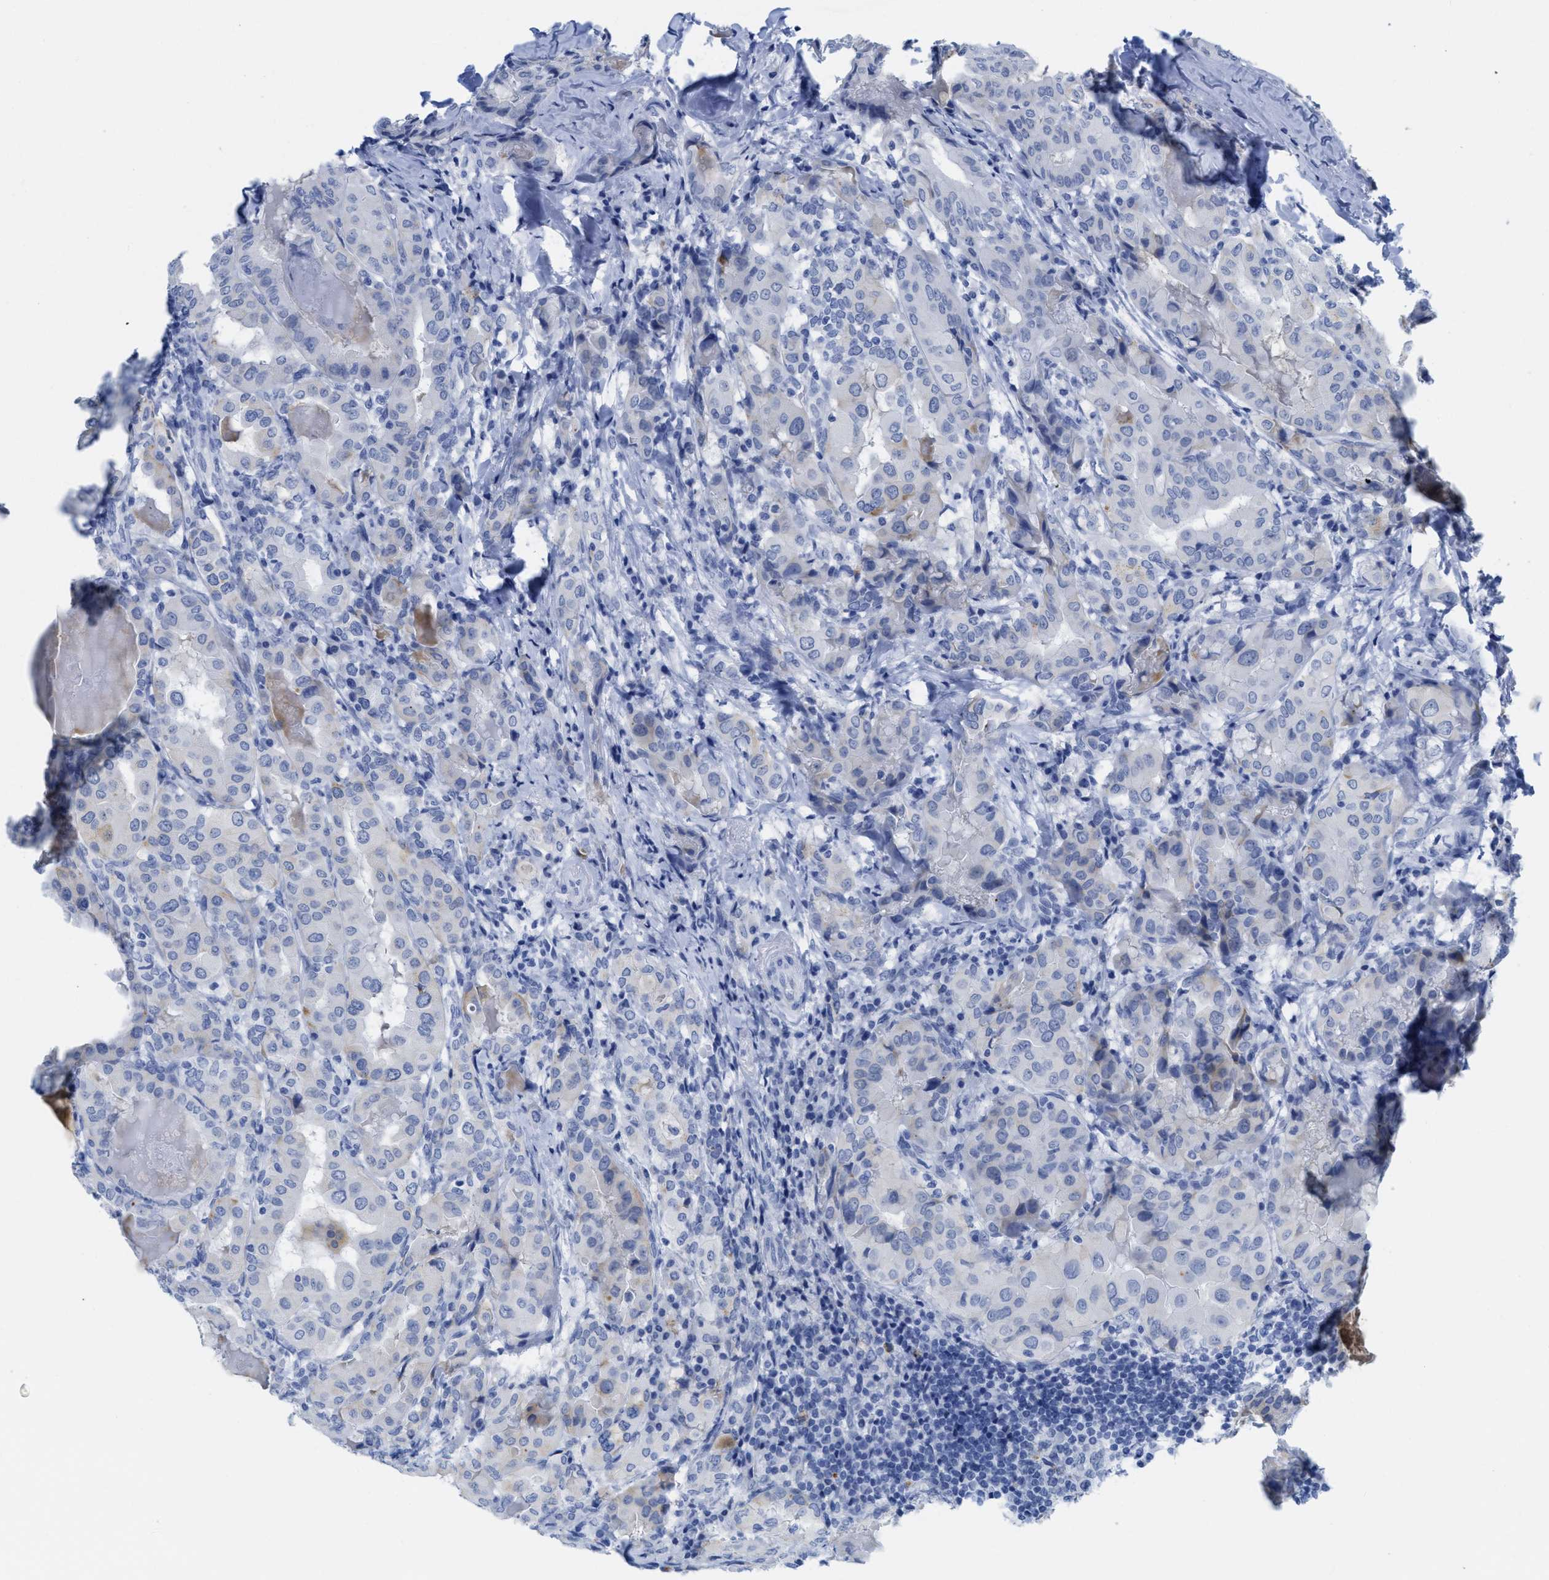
{"staining": {"intensity": "negative", "quantity": "none", "location": "none"}, "tissue": "thyroid cancer", "cell_type": "Tumor cells", "image_type": "cancer", "snomed": [{"axis": "morphology", "description": "Papillary adenocarcinoma, NOS"}, {"axis": "topography", "description": "Thyroid gland"}], "caption": "Immunohistochemistry photomicrograph of human thyroid cancer (papillary adenocarcinoma) stained for a protein (brown), which demonstrates no expression in tumor cells.", "gene": "WDR4", "patient": {"sex": "female", "age": 42}}